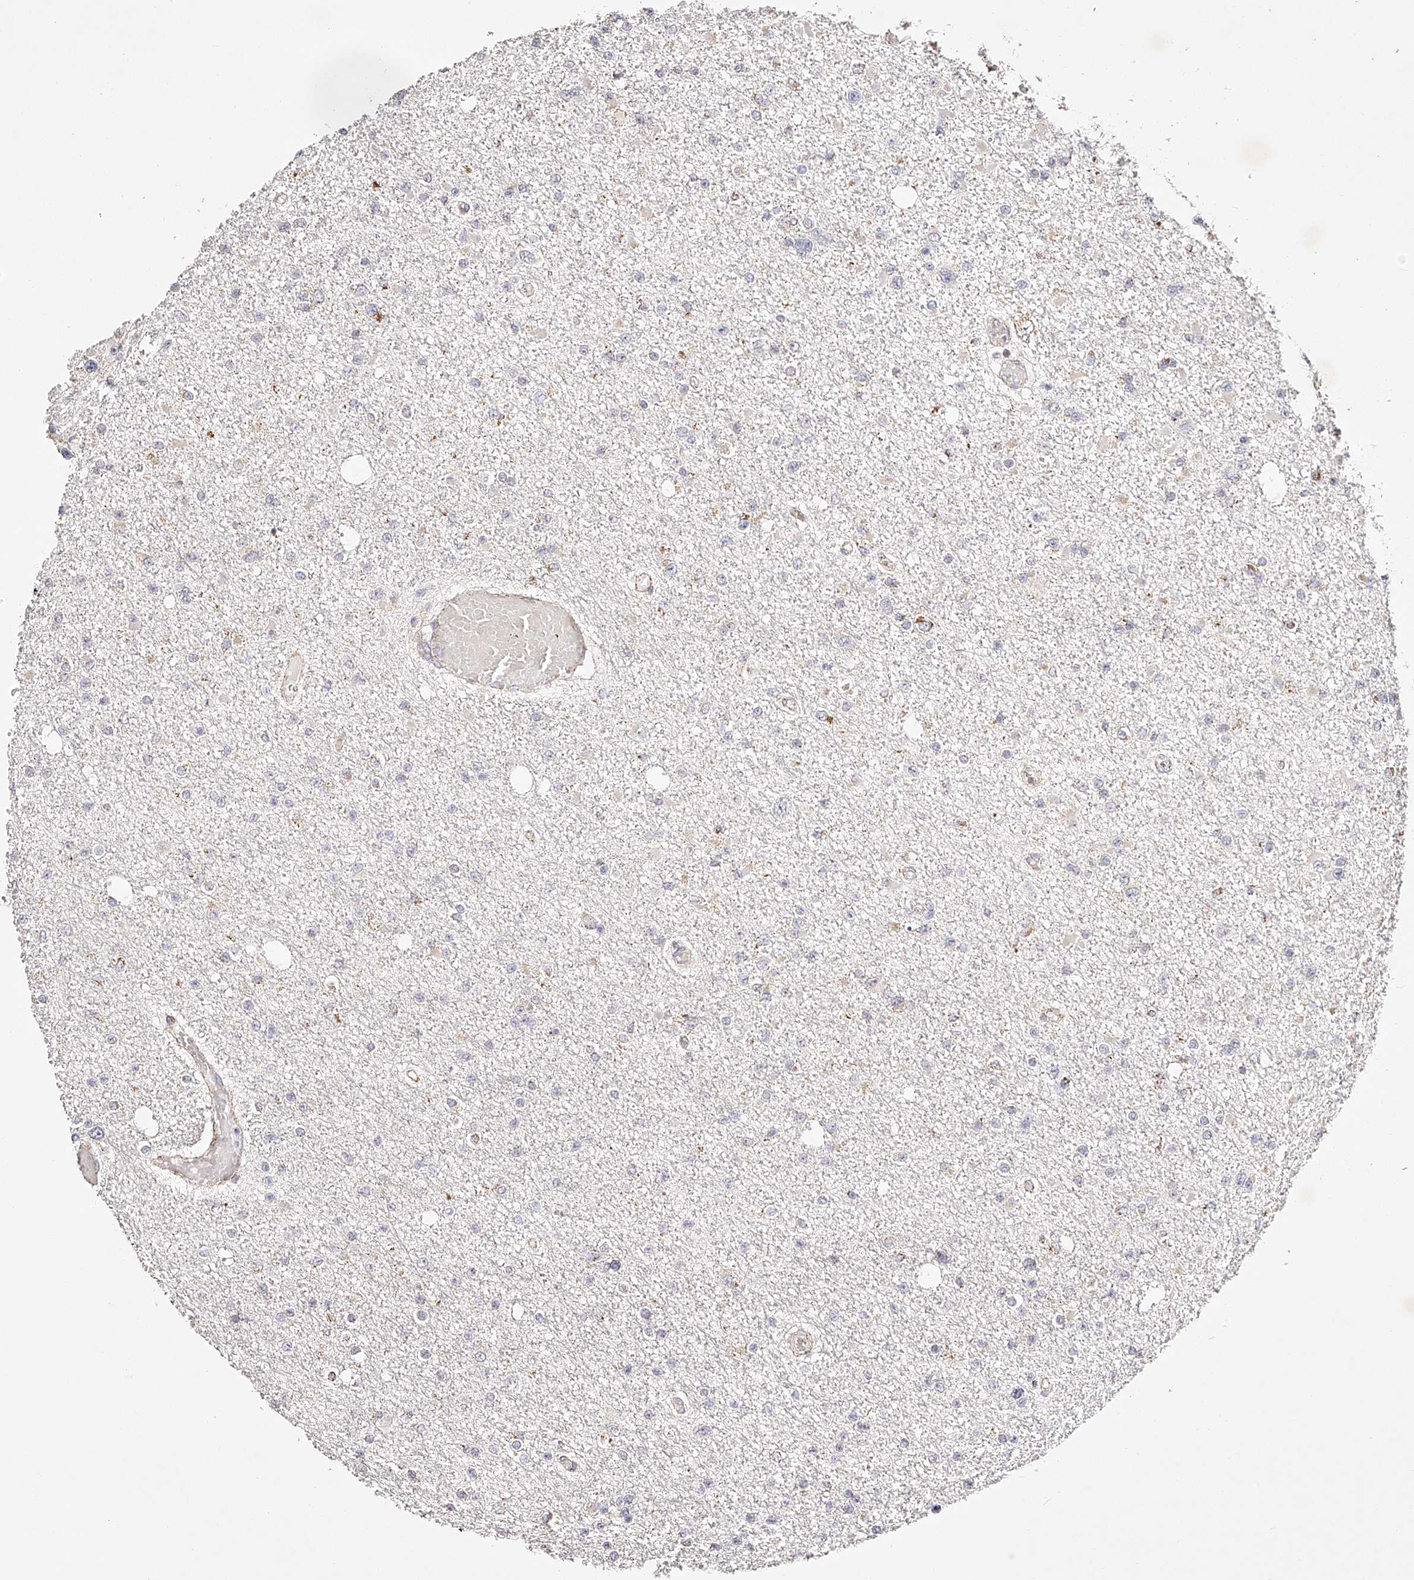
{"staining": {"intensity": "negative", "quantity": "none", "location": "none"}, "tissue": "glioma", "cell_type": "Tumor cells", "image_type": "cancer", "snomed": [{"axis": "morphology", "description": "Glioma, malignant, Low grade"}, {"axis": "topography", "description": "Brain"}], "caption": "Human glioma stained for a protein using IHC reveals no expression in tumor cells.", "gene": "NDUFV3", "patient": {"sex": "female", "age": 22}}